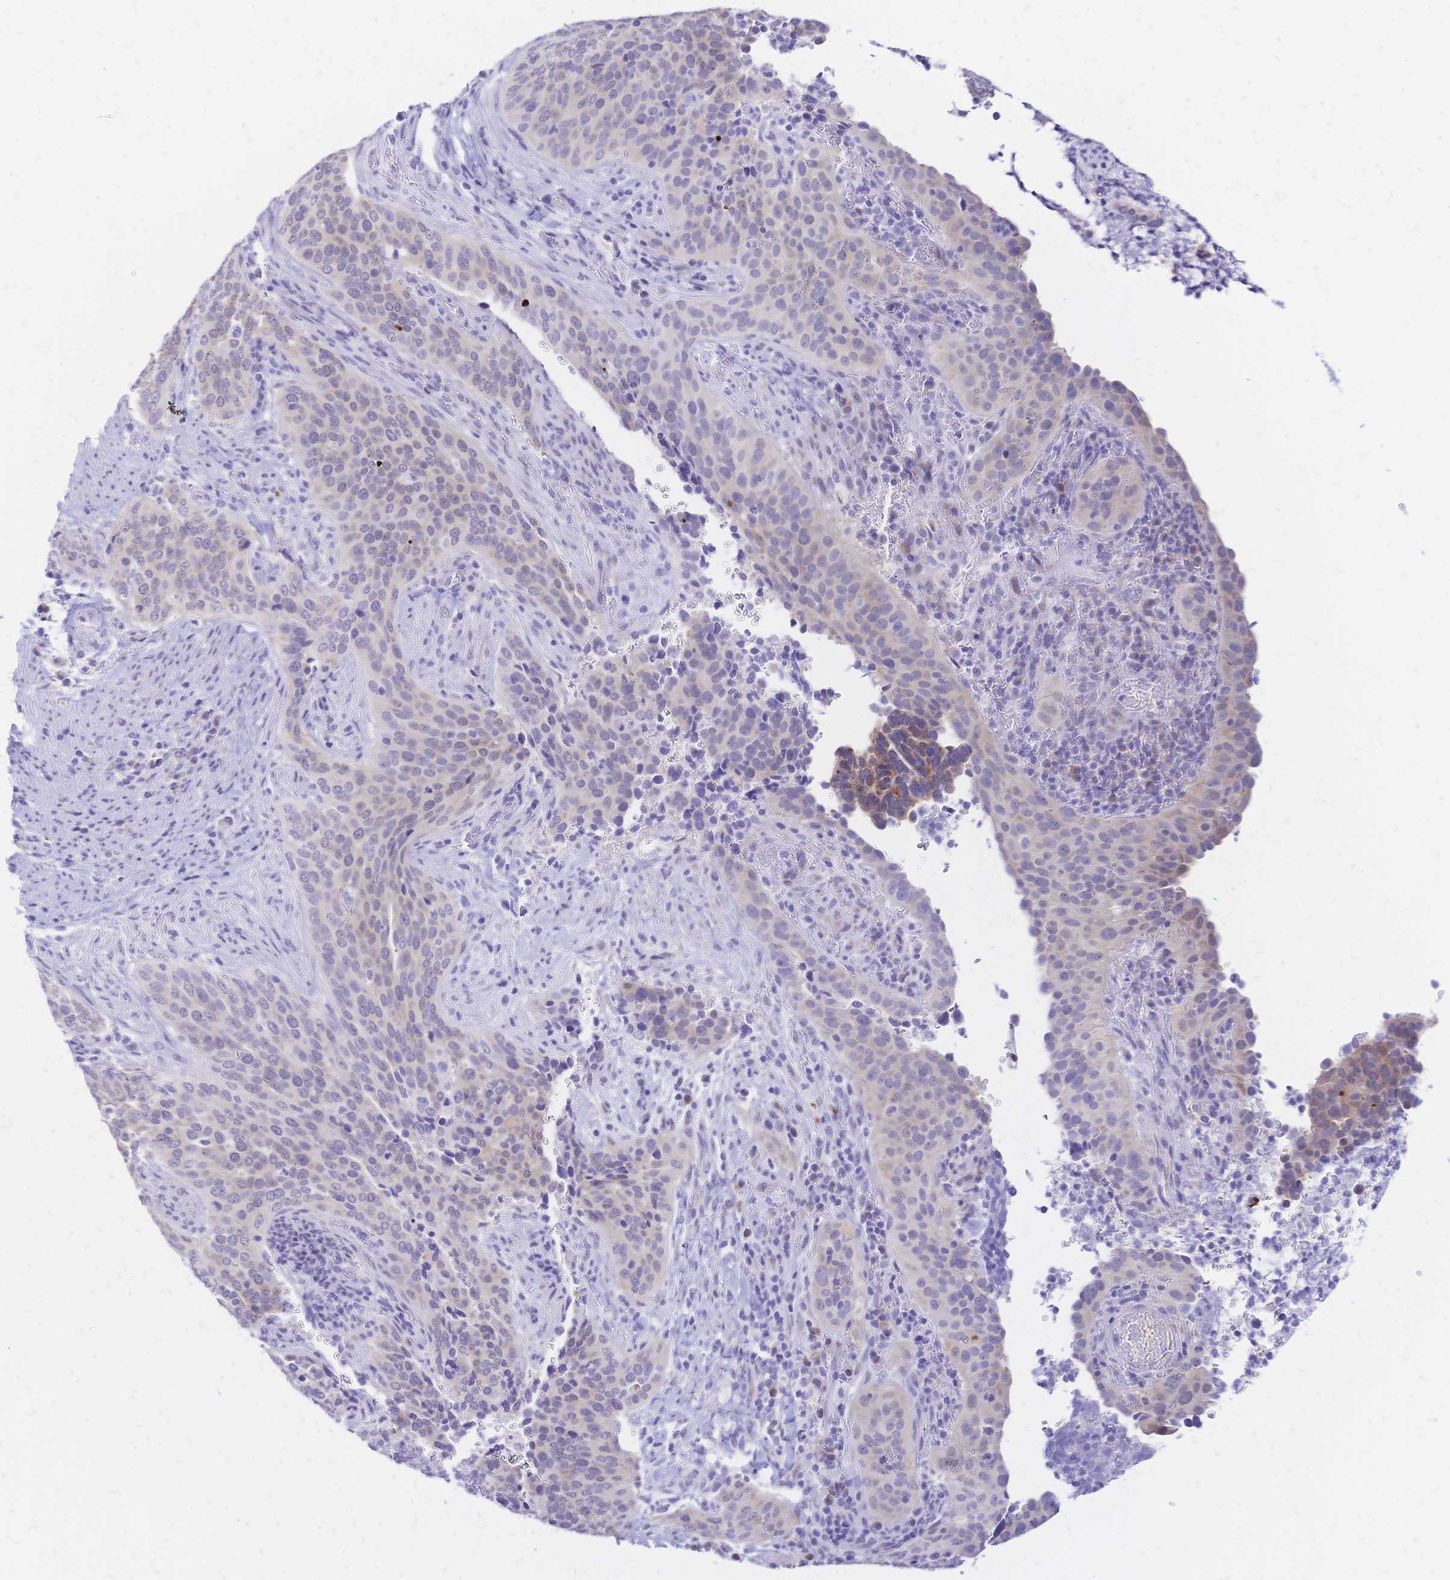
{"staining": {"intensity": "weak", "quantity": "<25%", "location": "cytoplasmic/membranous"}, "tissue": "cervical cancer", "cell_type": "Tumor cells", "image_type": "cancer", "snomed": [{"axis": "morphology", "description": "Squamous cell carcinoma, NOS"}, {"axis": "topography", "description": "Cervix"}], "caption": "The micrograph demonstrates no significant staining in tumor cells of cervical cancer (squamous cell carcinoma).", "gene": "GRB7", "patient": {"sex": "female", "age": 38}}